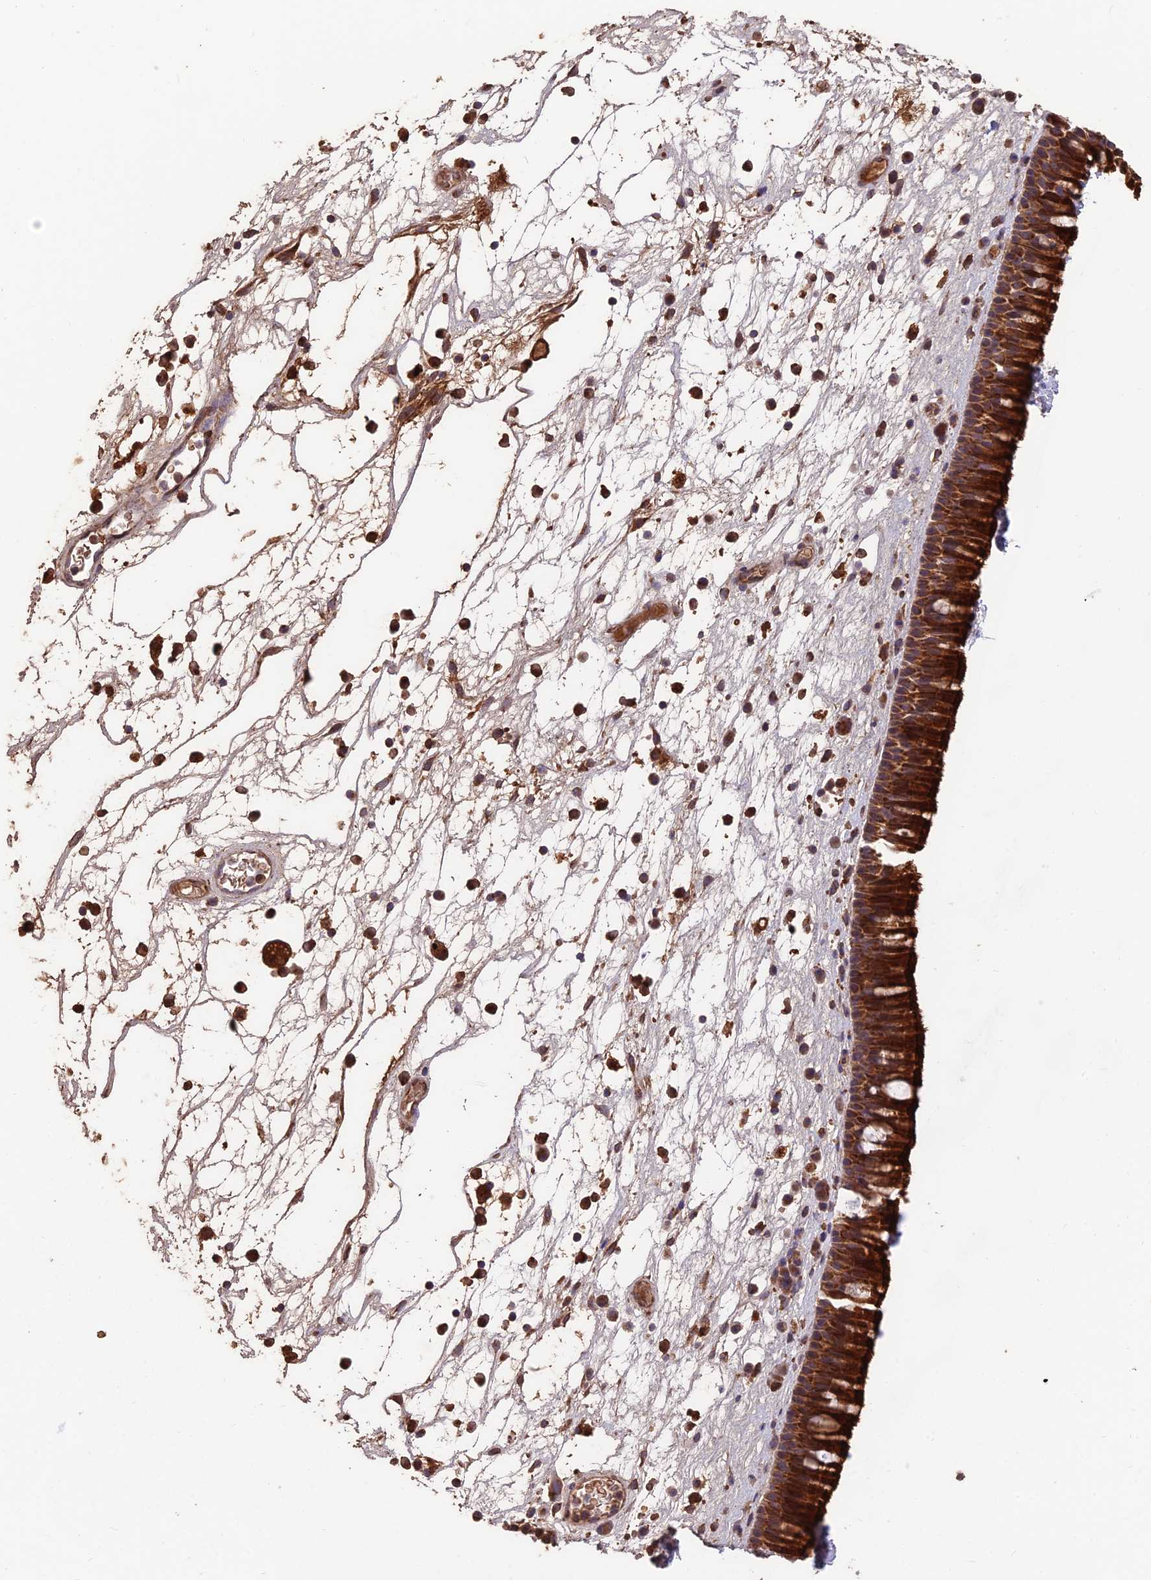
{"staining": {"intensity": "strong", "quantity": ">75%", "location": "cytoplasmic/membranous"}, "tissue": "nasopharynx", "cell_type": "Respiratory epithelial cells", "image_type": "normal", "snomed": [{"axis": "morphology", "description": "Normal tissue, NOS"}, {"axis": "morphology", "description": "Inflammation, NOS"}, {"axis": "morphology", "description": "Malignant melanoma, Metastatic site"}, {"axis": "topography", "description": "Nasopharynx"}], "caption": "A micrograph of human nasopharynx stained for a protein reveals strong cytoplasmic/membranous brown staining in respiratory epithelial cells. The protein is stained brown, and the nuclei are stained in blue (DAB IHC with brightfield microscopy, high magnification).", "gene": "IFT22", "patient": {"sex": "male", "age": 70}}